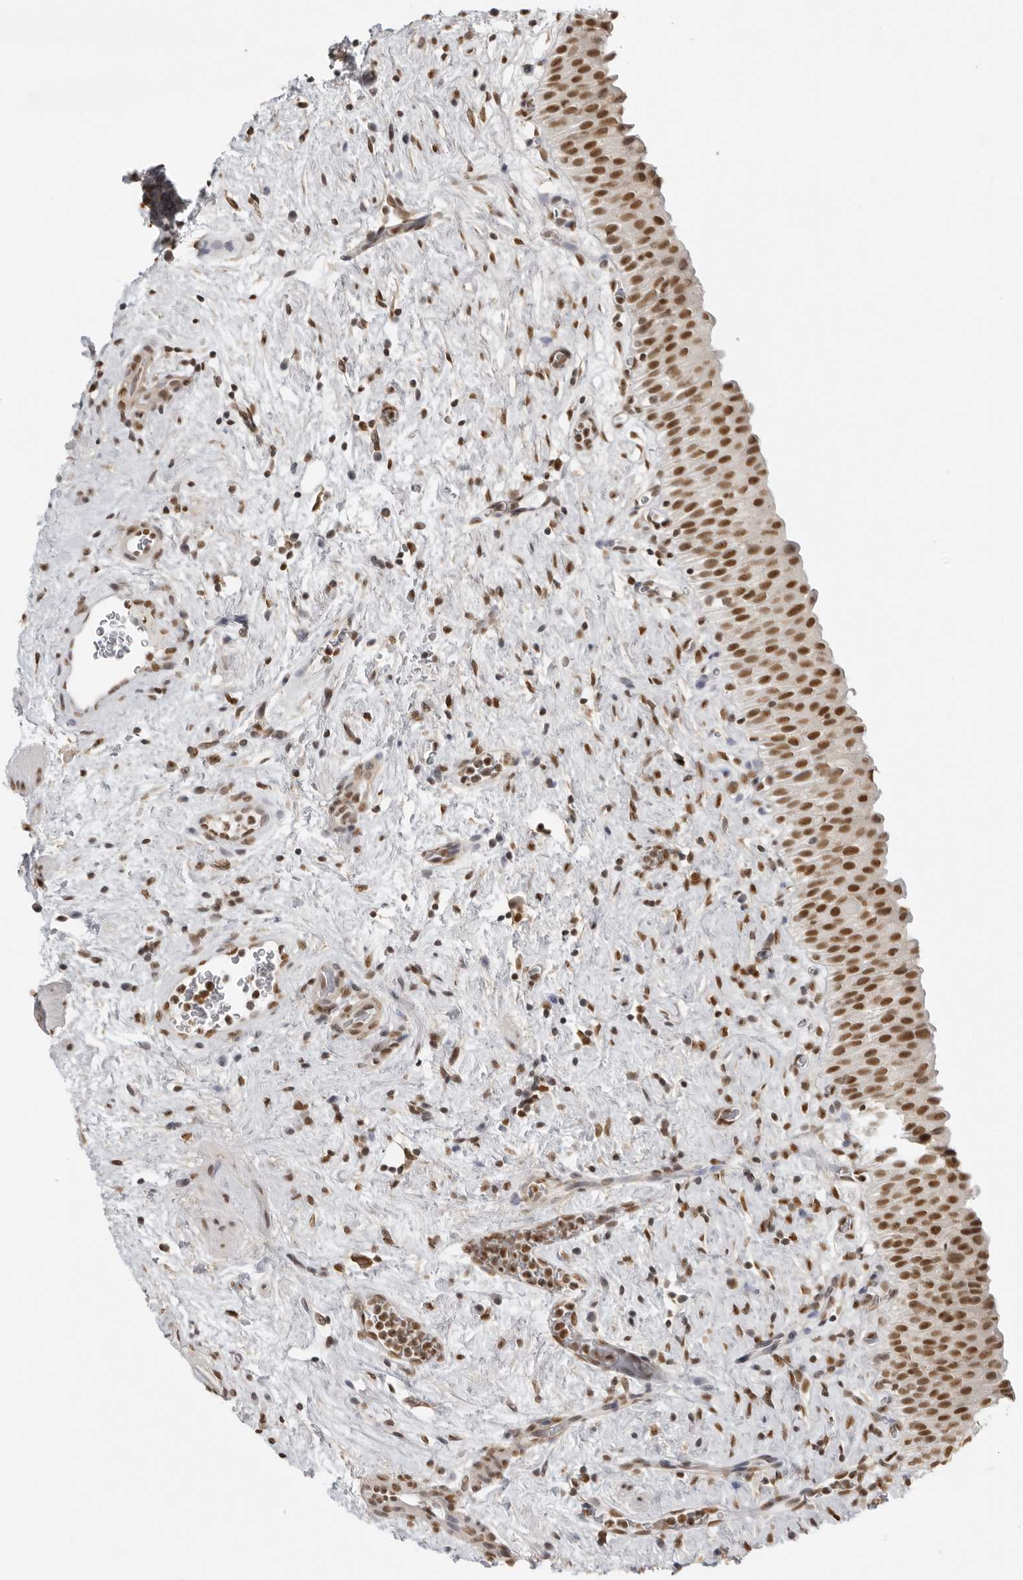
{"staining": {"intensity": "strong", "quantity": ">75%", "location": "nuclear"}, "tissue": "urinary bladder", "cell_type": "Urothelial cells", "image_type": "normal", "snomed": [{"axis": "morphology", "description": "Normal tissue, NOS"}, {"axis": "topography", "description": "Urinary bladder"}], "caption": "Immunohistochemical staining of unremarkable human urinary bladder exhibits high levels of strong nuclear staining in approximately >75% of urothelial cells. (IHC, brightfield microscopy, high magnification).", "gene": "RPA2", "patient": {"sex": "male", "age": 82}}